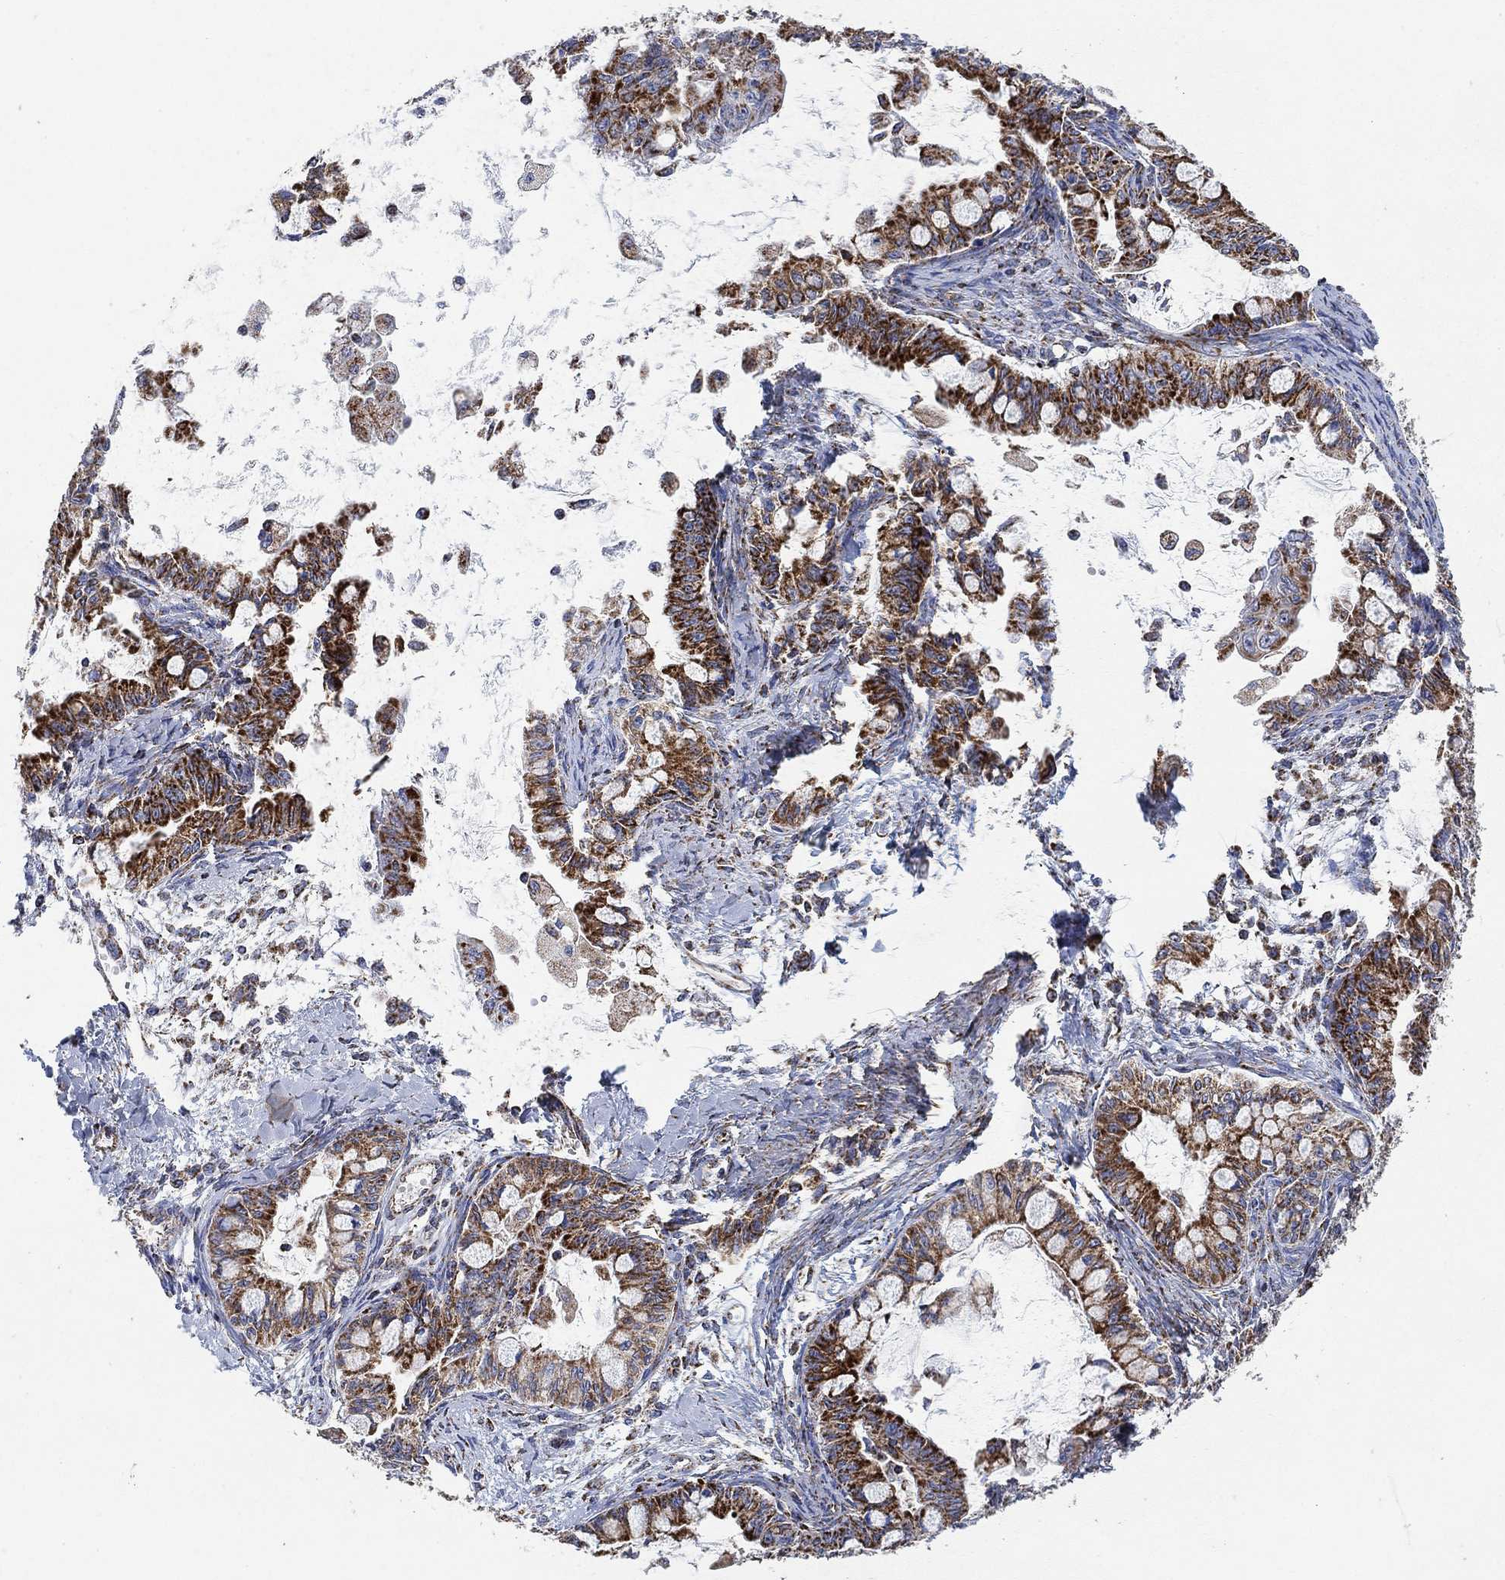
{"staining": {"intensity": "strong", "quantity": "<25%", "location": "cytoplasmic/membranous"}, "tissue": "ovarian cancer", "cell_type": "Tumor cells", "image_type": "cancer", "snomed": [{"axis": "morphology", "description": "Cystadenocarcinoma, mucinous, NOS"}, {"axis": "topography", "description": "Ovary"}], "caption": "Immunohistochemistry (DAB) staining of human ovarian cancer (mucinous cystadenocarcinoma) shows strong cytoplasmic/membranous protein expression in approximately <25% of tumor cells. The protein is stained brown, and the nuclei are stained in blue (DAB (3,3'-diaminobenzidine) IHC with brightfield microscopy, high magnification).", "gene": "NDUFS3", "patient": {"sex": "female", "age": 63}}